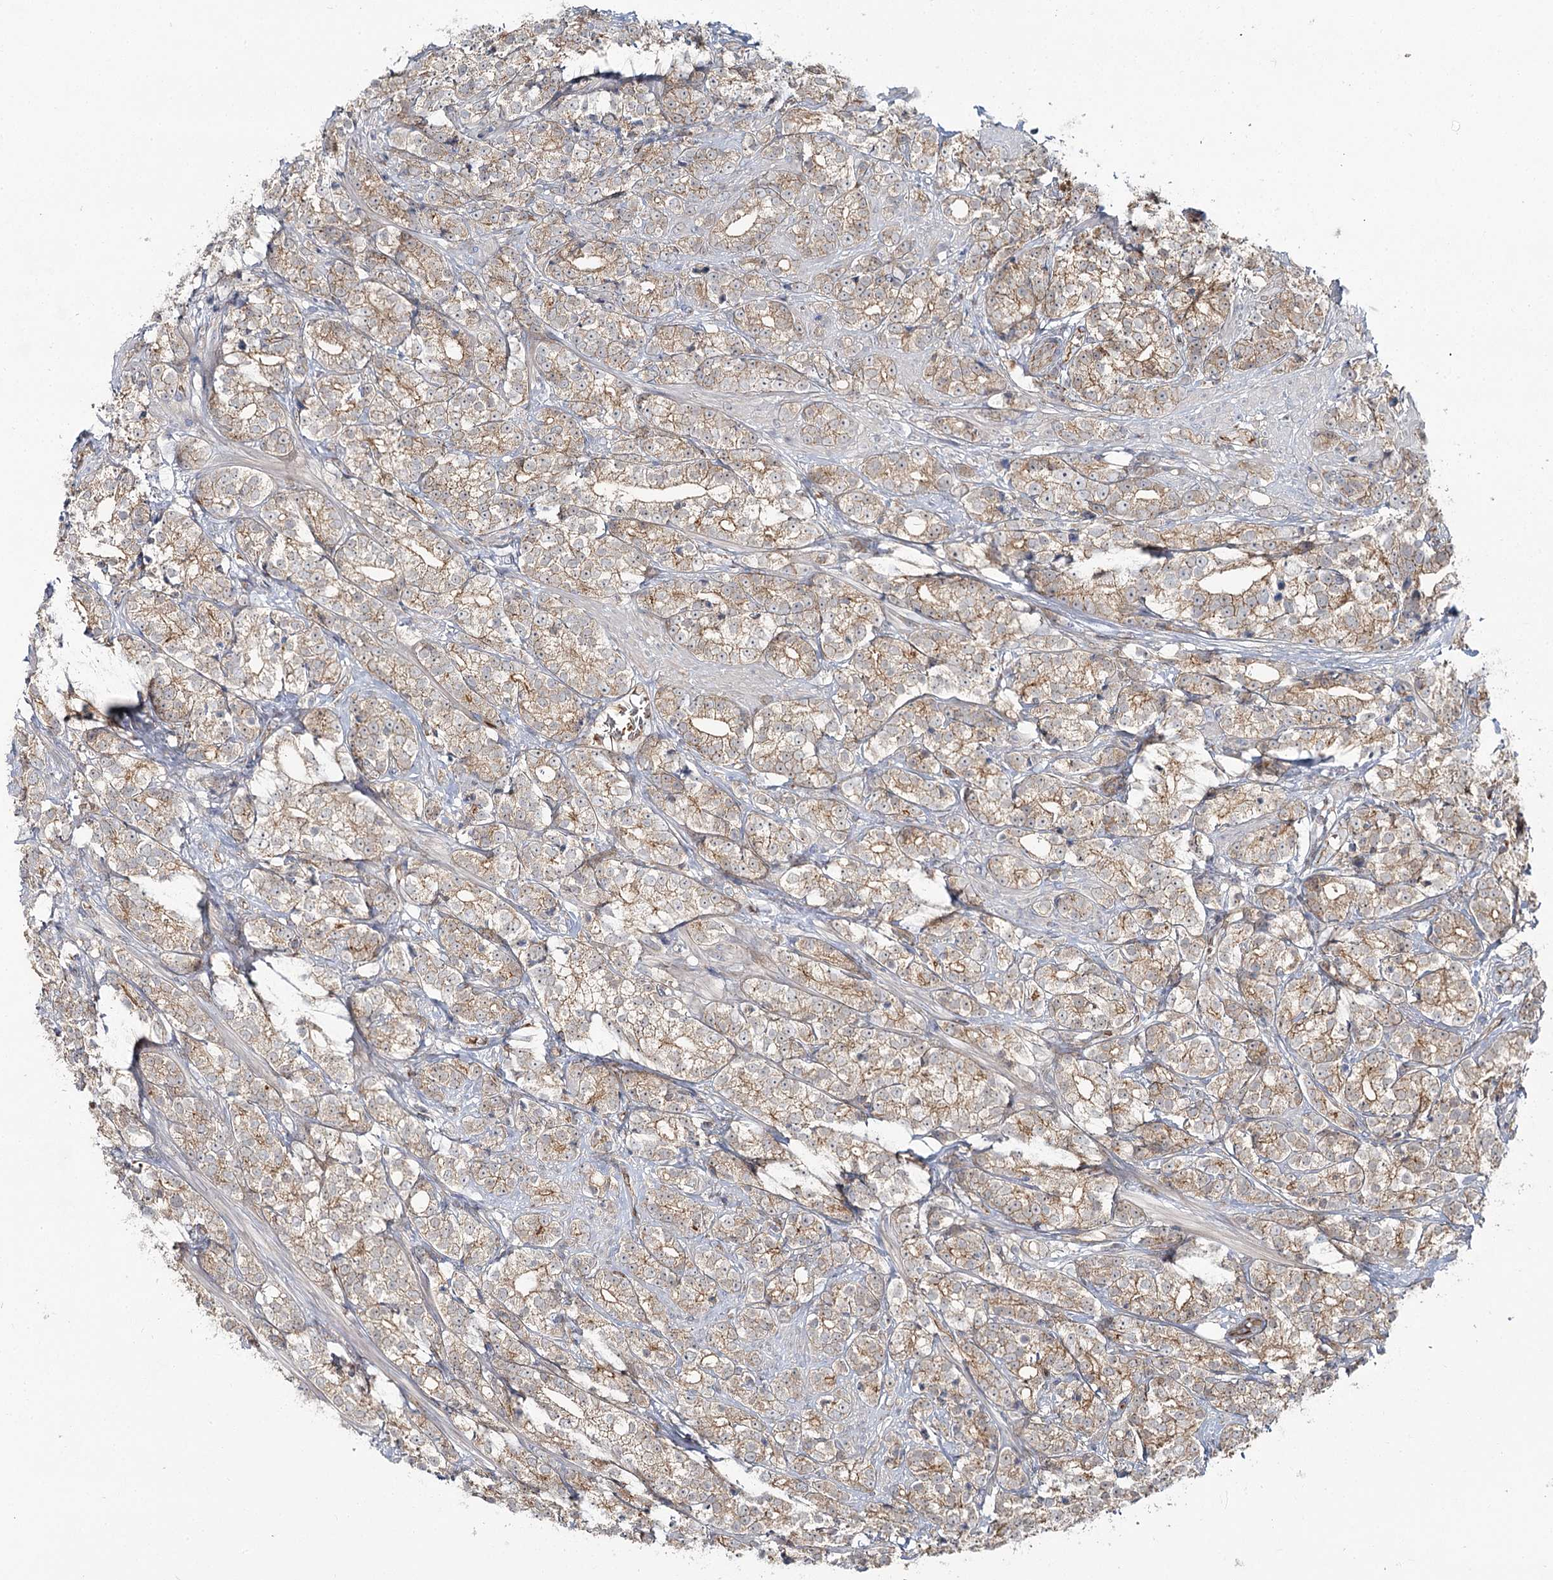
{"staining": {"intensity": "weak", "quantity": ">75%", "location": "cytoplasmic/membranous"}, "tissue": "prostate cancer", "cell_type": "Tumor cells", "image_type": "cancer", "snomed": [{"axis": "morphology", "description": "Adenocarcinoma, High grade"}, {"axis": "topography", "description": "Prostate"}], "caption": "Protein staining displays weak cytoplasmic/membranous positivity in about >75% of tumor cells in adenocarcinoma (high-grade) (prostate).", "gene": "PCBD2", "patient": {"sex": "male", "age": 69}}